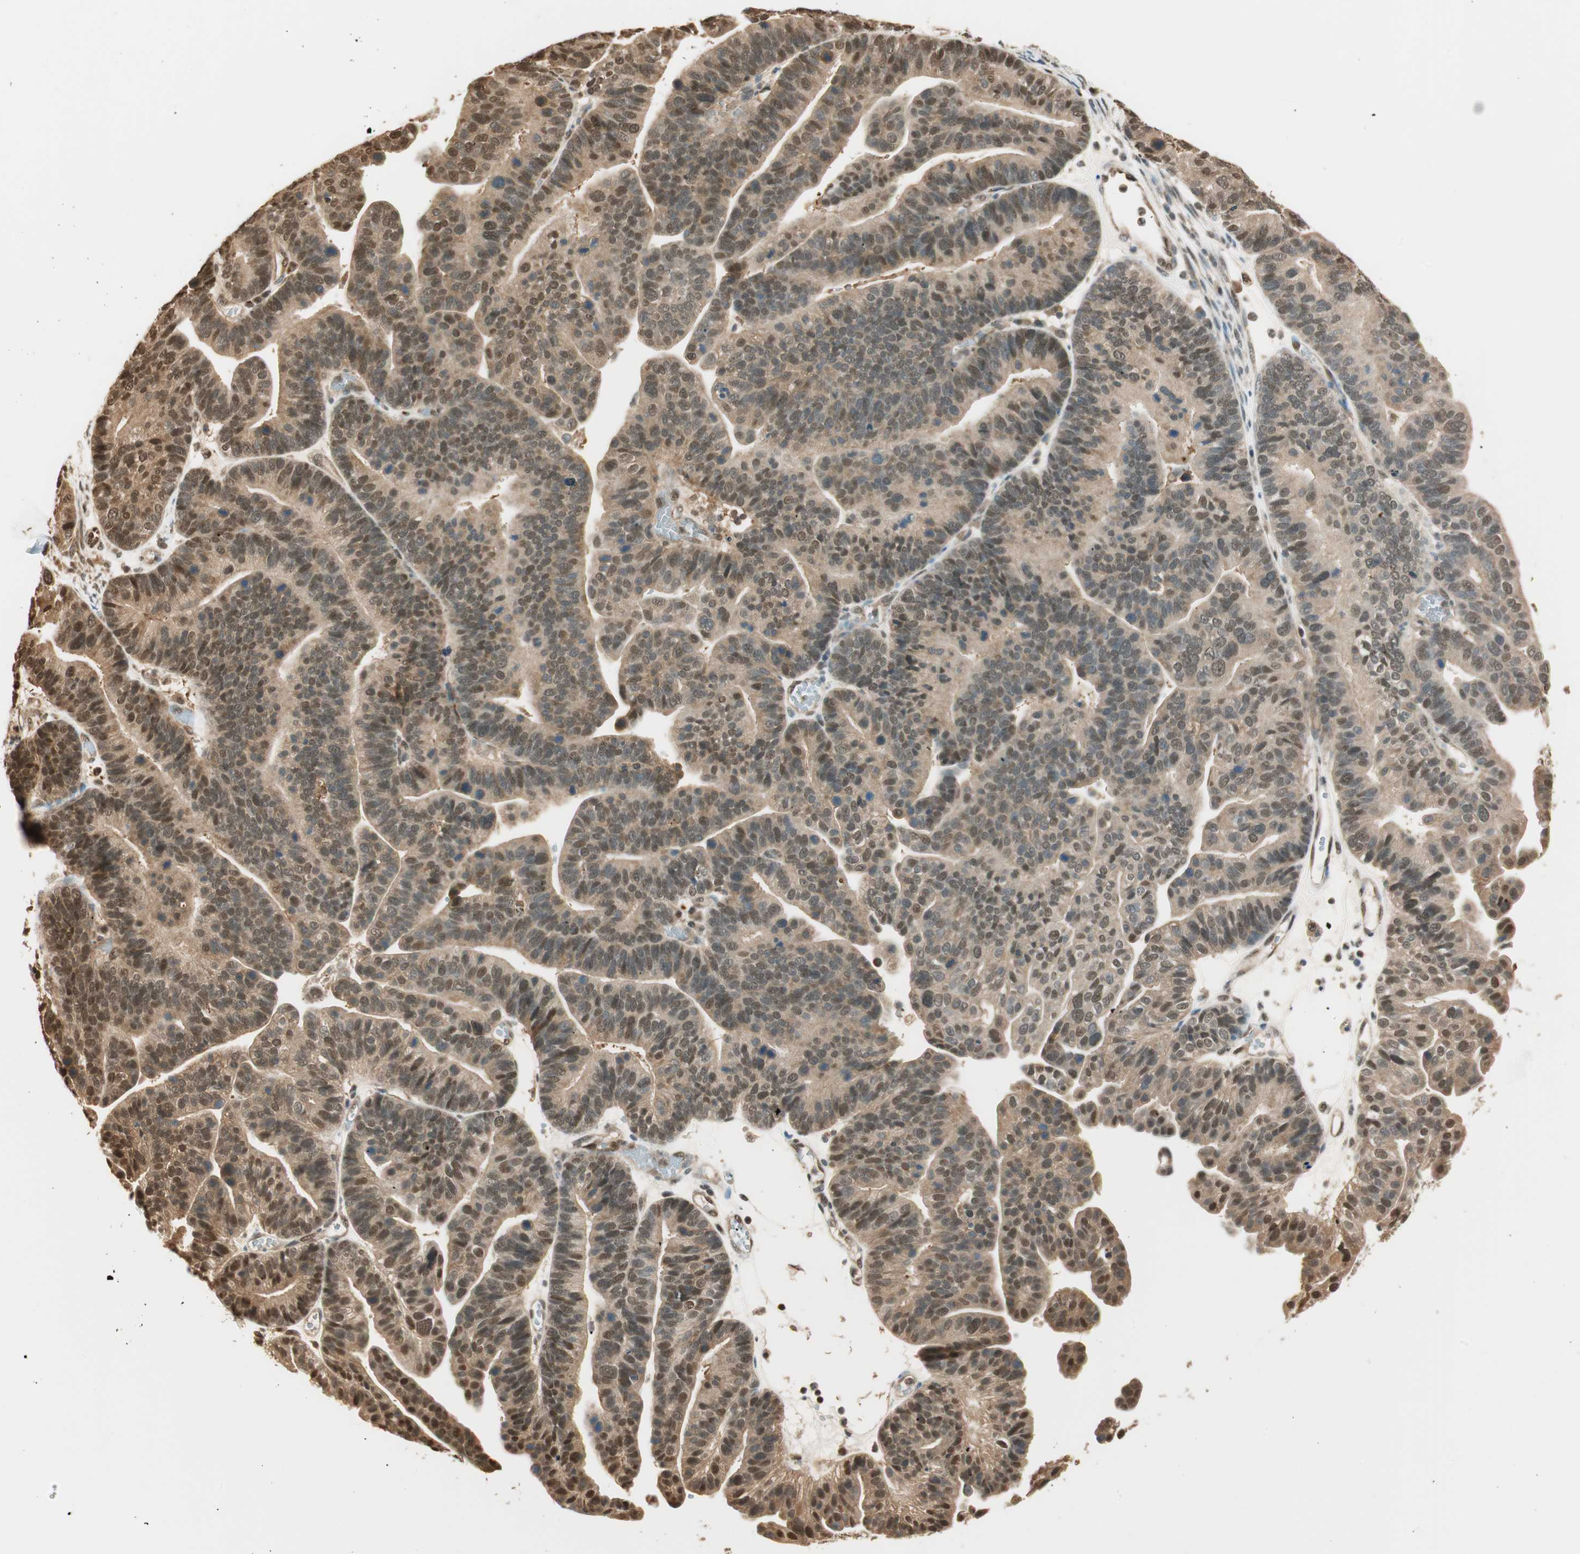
{"staining": {"intensity": "moderate", "quantity": ">75%", "location": "cytoplasmic/membranous,nuclear"}, "tissue": "ovarian cancer", "cell_type": "Tumor cells", "image_type": "cancer", "snomed": [{"axis": "morphology", "description": "Cystadenocarcinoma, serous, NOS"}, {"axis": "topography", "description": "Ovary"}], "caption": "Tumor cells exhibit moderate cytoplasmic/membranous and nuclear expression in approximately >75% of cells in ovarian cancer. Immunohistochemistry stains the protein of interest in brown and the nuclei are stained blue.", "gene": "ZNF443", "patient": {"sex": "female", "age": 56}}